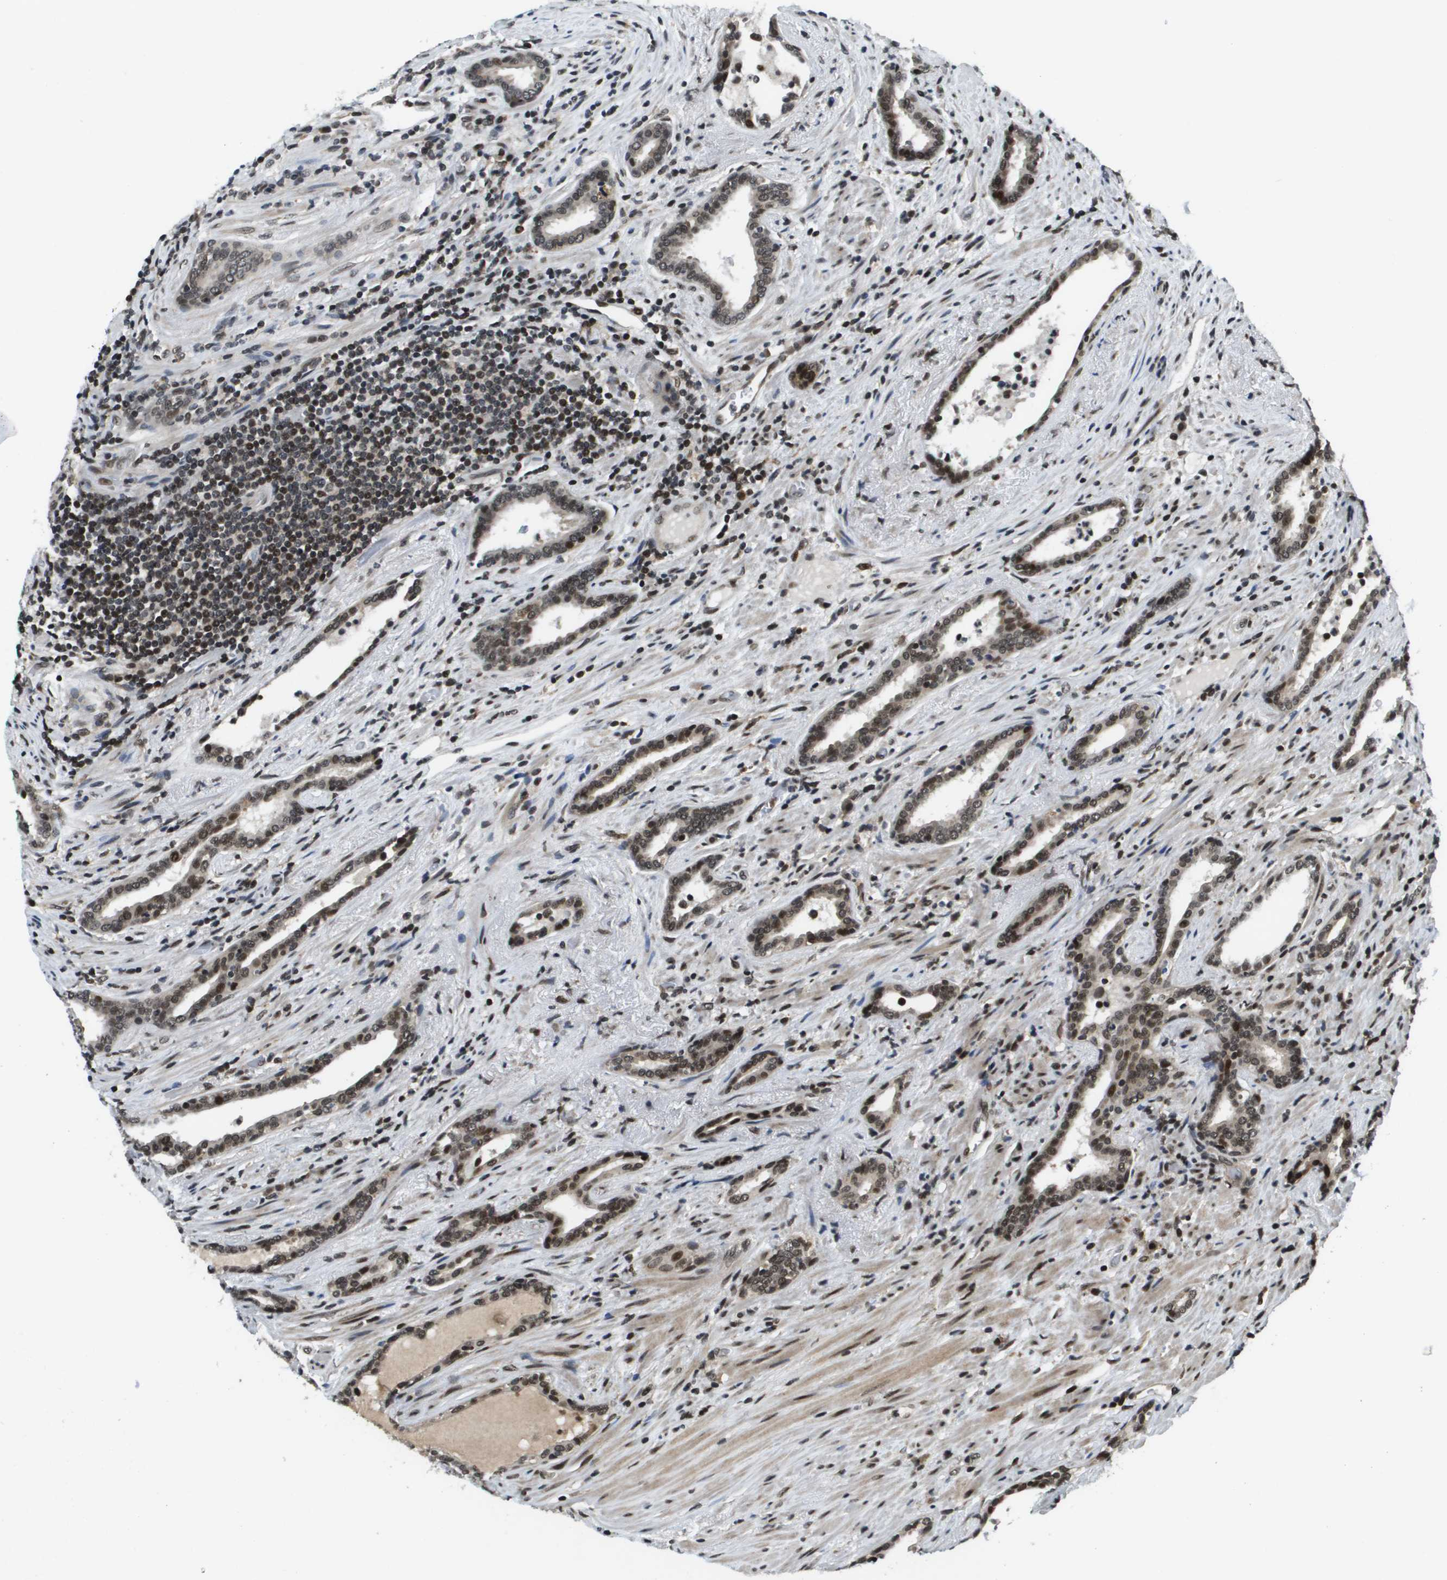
{"staining": {"intensity": "moderate", "quantity": ">75%", "location": "nuclear"}, "tissue": "prostate cancer", "cell_type": "Tumor cells", "image_type": "cancer", "snomed": [{"axis": "morphology", "description": "Adenocarcinoma, High grade"}, {"axis": "topography", "description": "Prostate"}], "caption": "A high-resolution histopathology image shows immunohistochemistry staining of prostate cancer, which displays moderate nuclear staining in about >75% of tumor cells.", "gene": "RECQL4", "patient": {"sex": "male", "age": 71}}